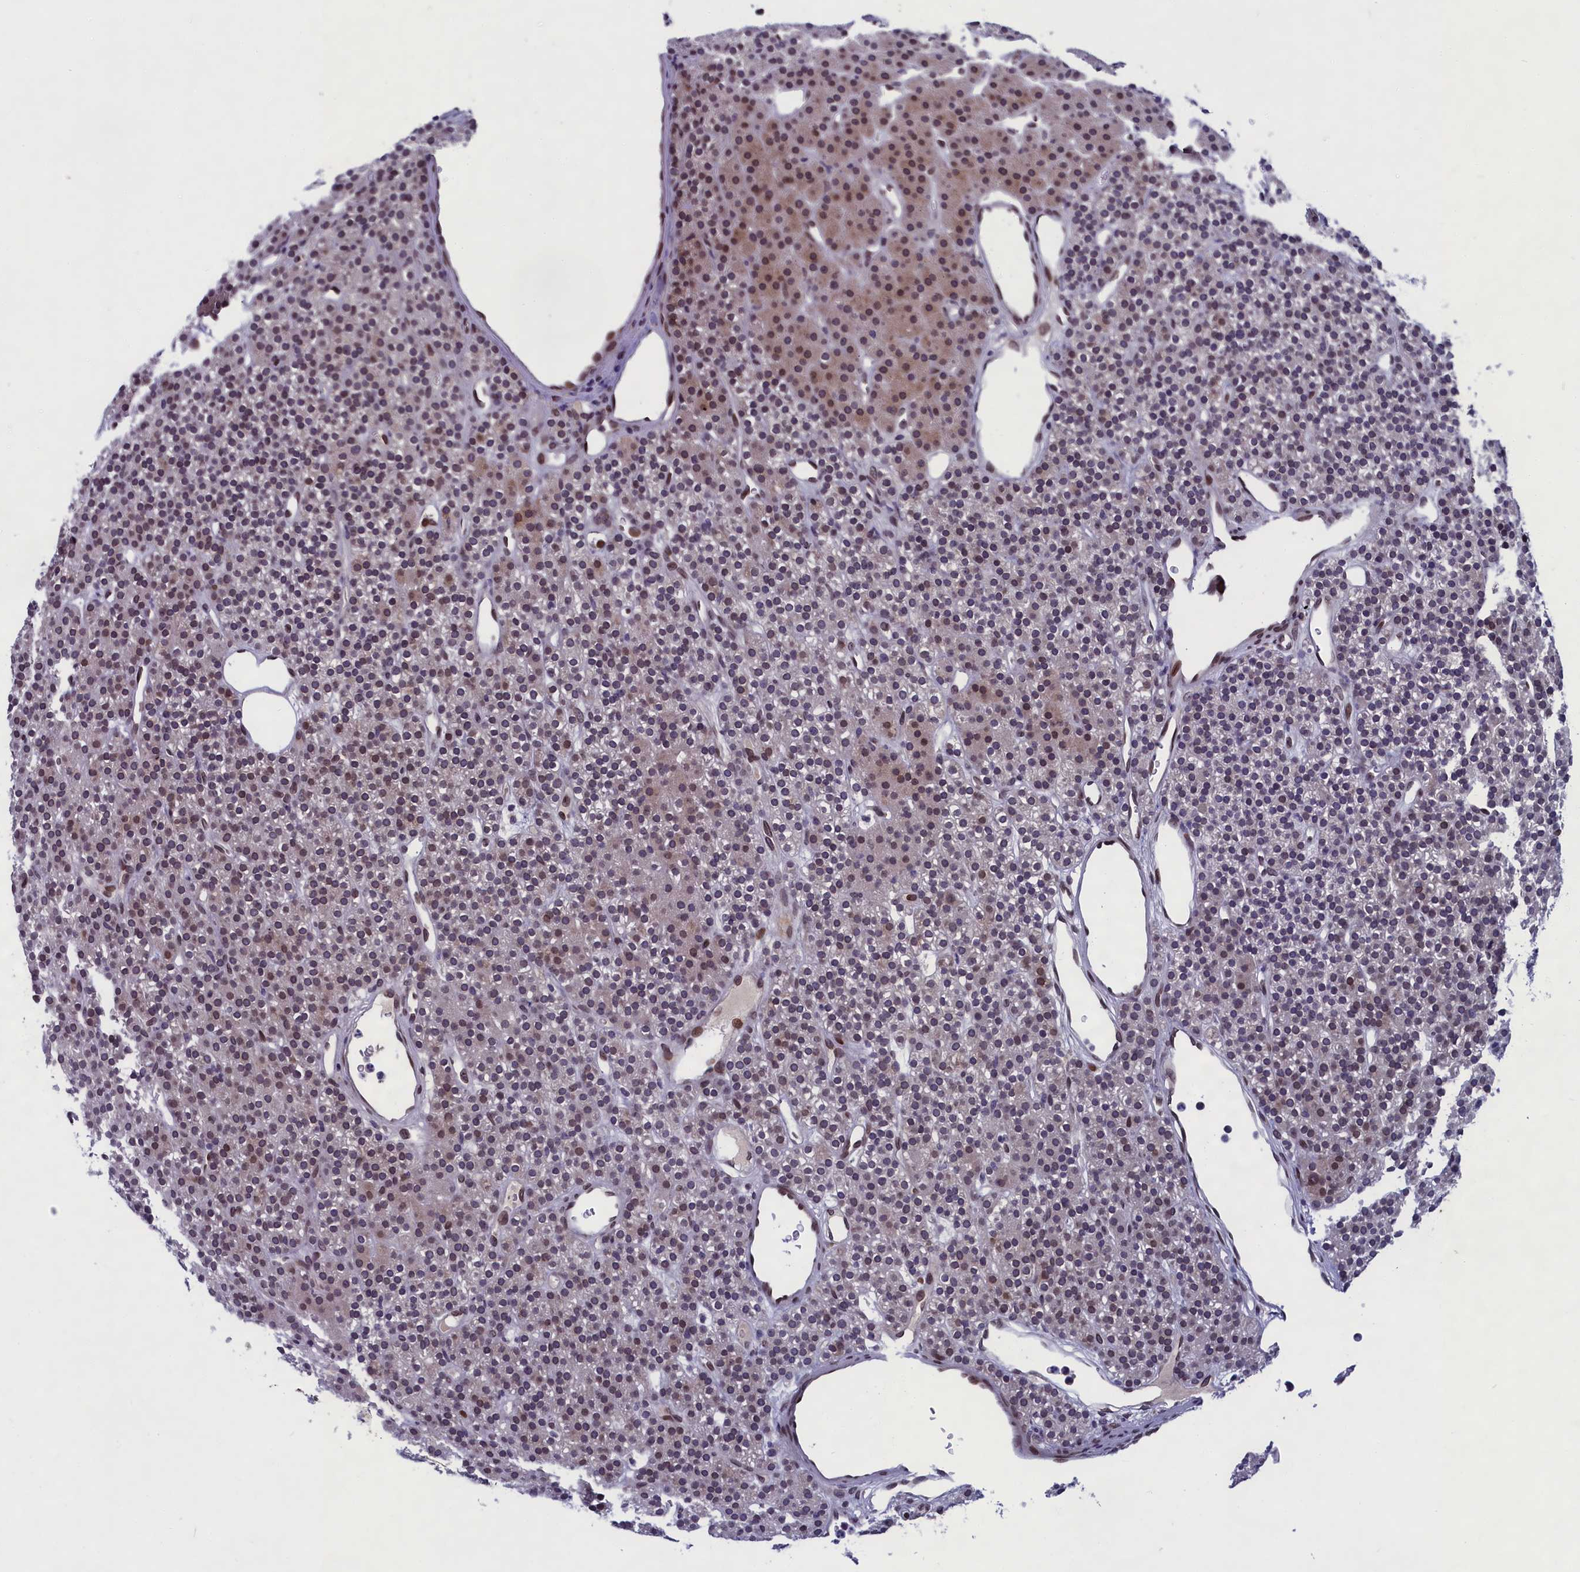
{"staining": {"intensity": "moderate", "quantity": "<25%", "location": "cytoplasmic/membranous,nuclear"}, "tissue": "parathyroid gland", "cell_type": "Glandular cells", "image_type": "normal", "snomed": [{"axis": "morphology", "description": "Normal tissue, NOS"}, {"axis": "morphology", "description": "Hyperplasia, NOS"}, {"axis": "topography", "description": "Parathyroid gland"}], "caption": "Immunohistochemistry (IHC) (DAB (3,3'-diaminobenzidine)) staining of benign parathyroid gland displays moderate cytoplasmic/membranous,nuclear protein staining in approximately <25% of glandular cells. (brown staining indicates protein expression, while blue staining denotes nuclei).", "gene": "GPSM1", "patient": {"sex": "male", "age": 44}}